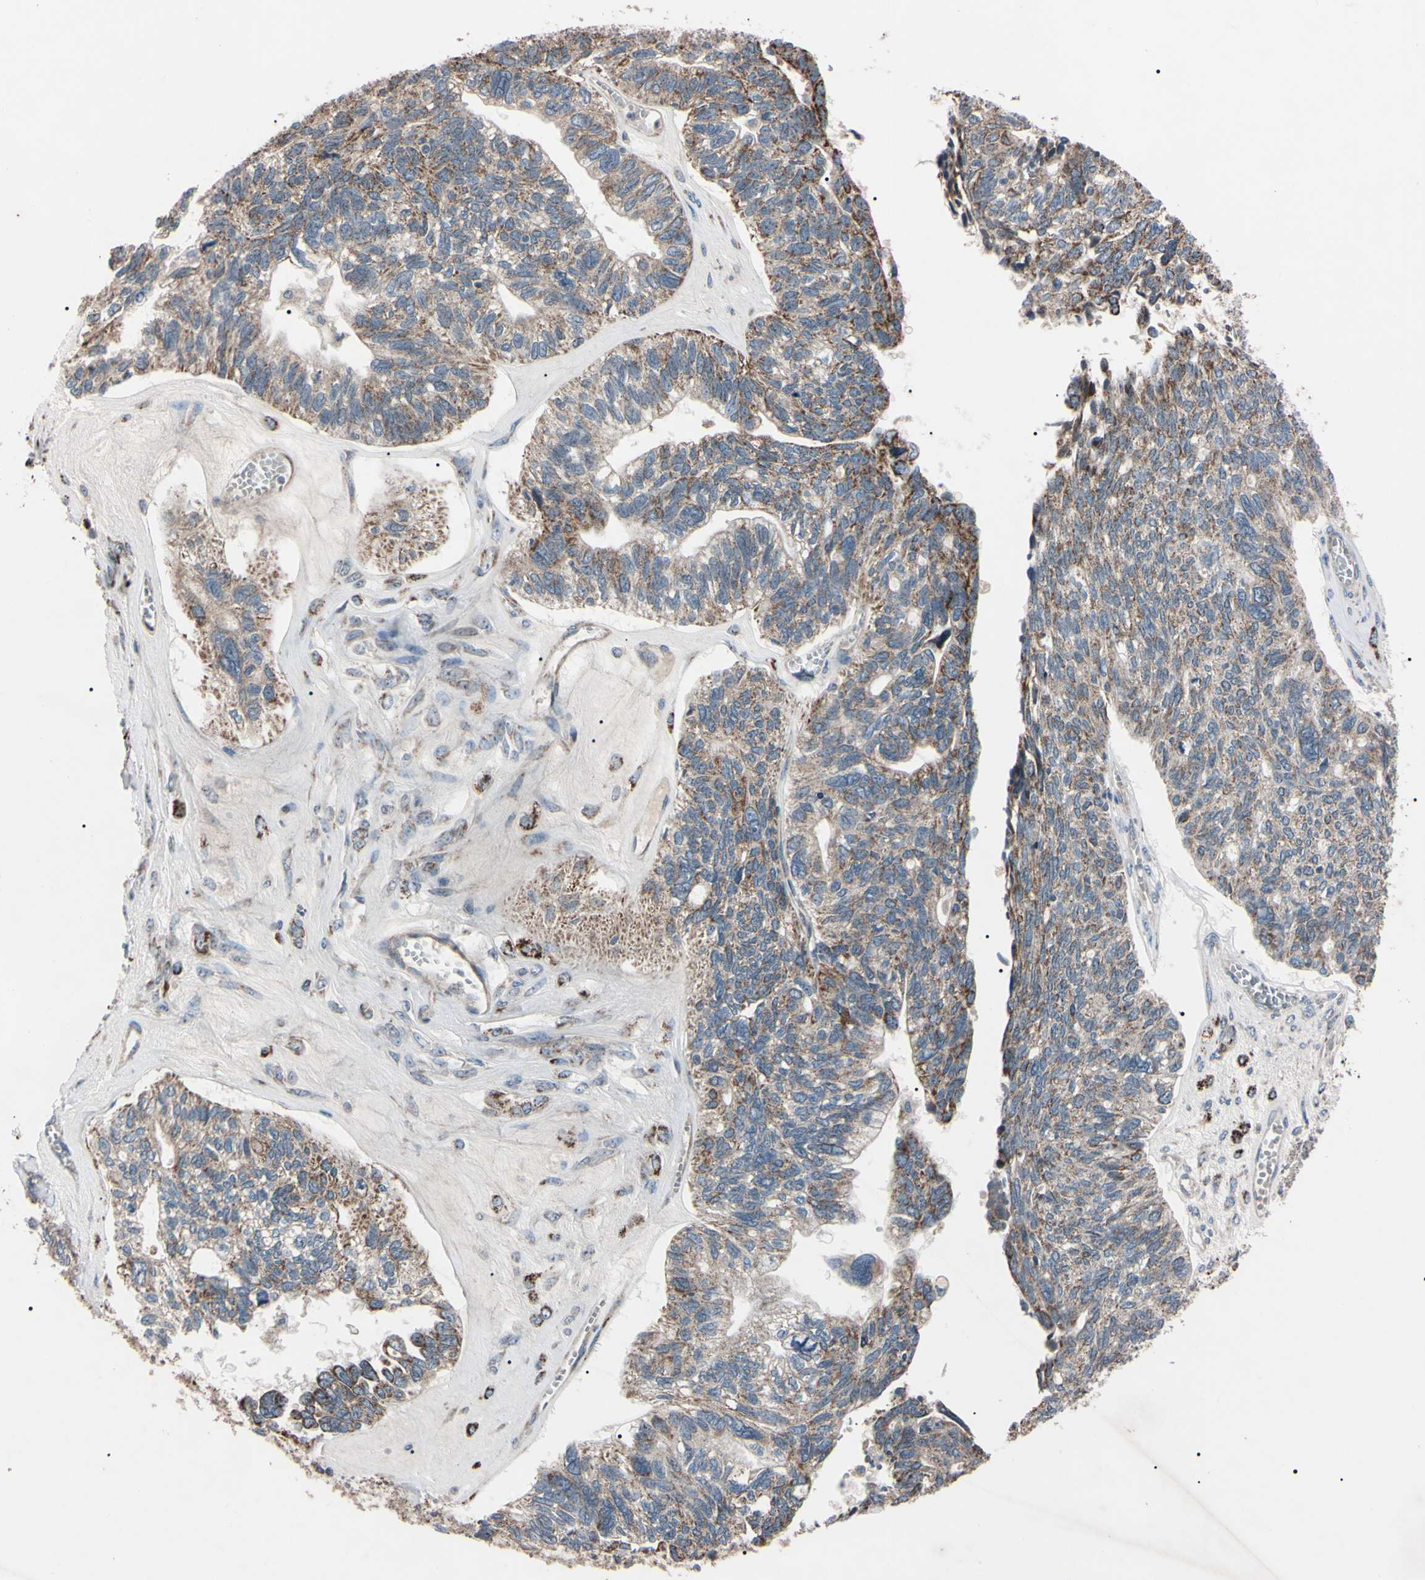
{"staining": {"intensity": "weak", "quantity": ">75%", "location": "cytoplasmic/membranous"}, "tissue": "ovarian cancer", "cell_type": "Tumor cells", "image_type": "cancer", "snomed": [{"axis": "morphology", "description": "Cystadenocarcinoma, serous, NOS"}, {"axis": "topography", "description": "Ovary"}], "caption": "The histopathology image exhibits immunohistochemical staining of ovarian cancer (serous cystadenocarcinoma). There is weak cytoplasmic/membranous positivity is appreciated in about >75% of tumor cells.", "gene": "TNFRSF1A", "patient": {"sex": "female", "age": 79}}